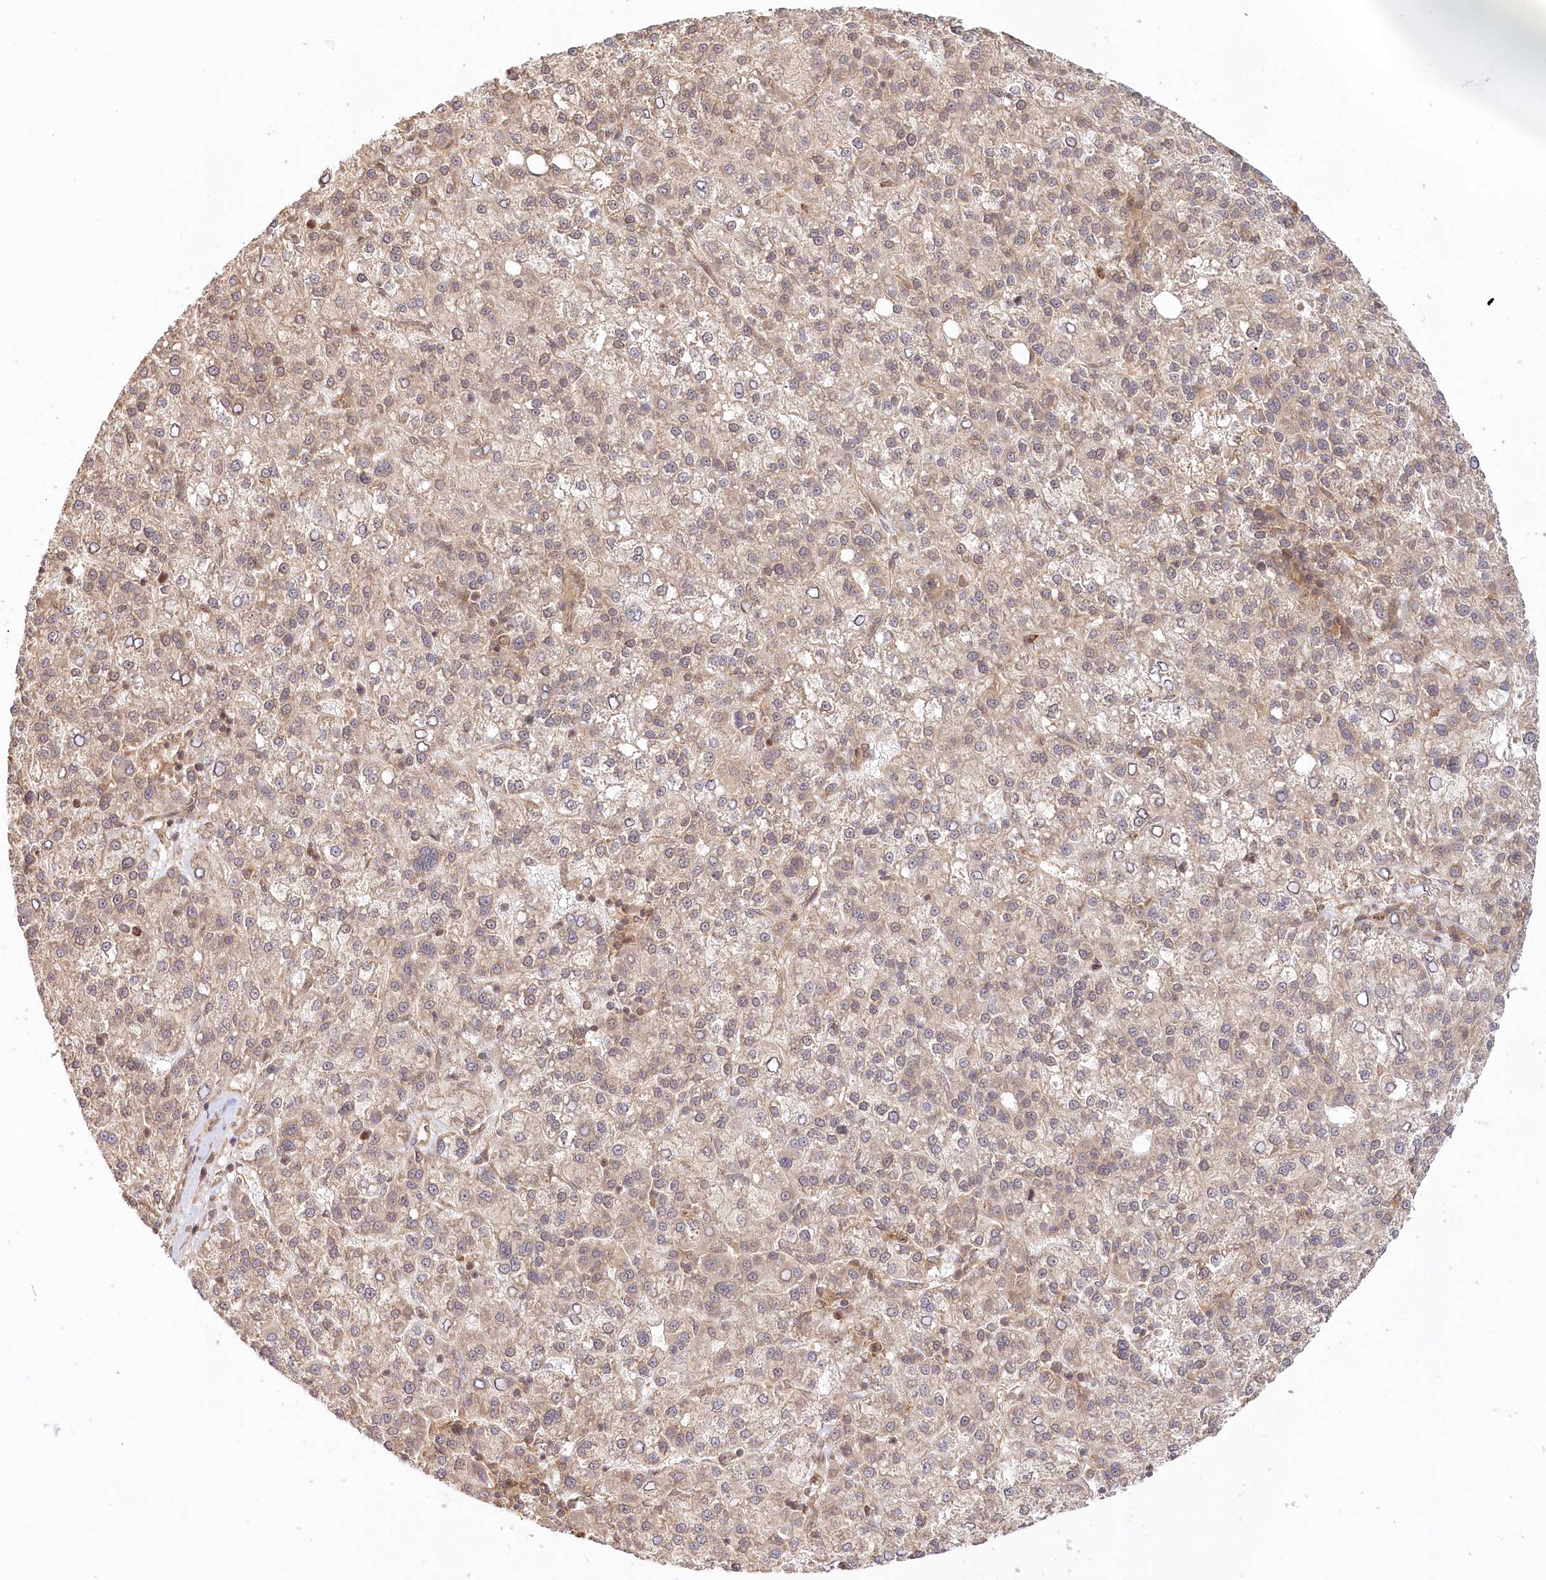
{"staining": {"intensity": "weak", "quantity": "25%-75%", "location": "cytoplasmic/membranous"}, "tissue": "liver cancer", "cell_type": "Tumor cells", "image_type": "cancer", "snomed": [{"axis": "morphology", "description": "Carcinoma, Hepatocellular, NOS"}, {"axis": "topography", "description": "Liver"}], "caption": "Immunohistochemistry (DAB) staining of human liver hepatocellular carcinoma reveals weak cytoplasmic/membranous protein expression in about 25%-75% of tumor cells.", "gene": "CEP70", "patient": {"sex": "female", "age": 58}}